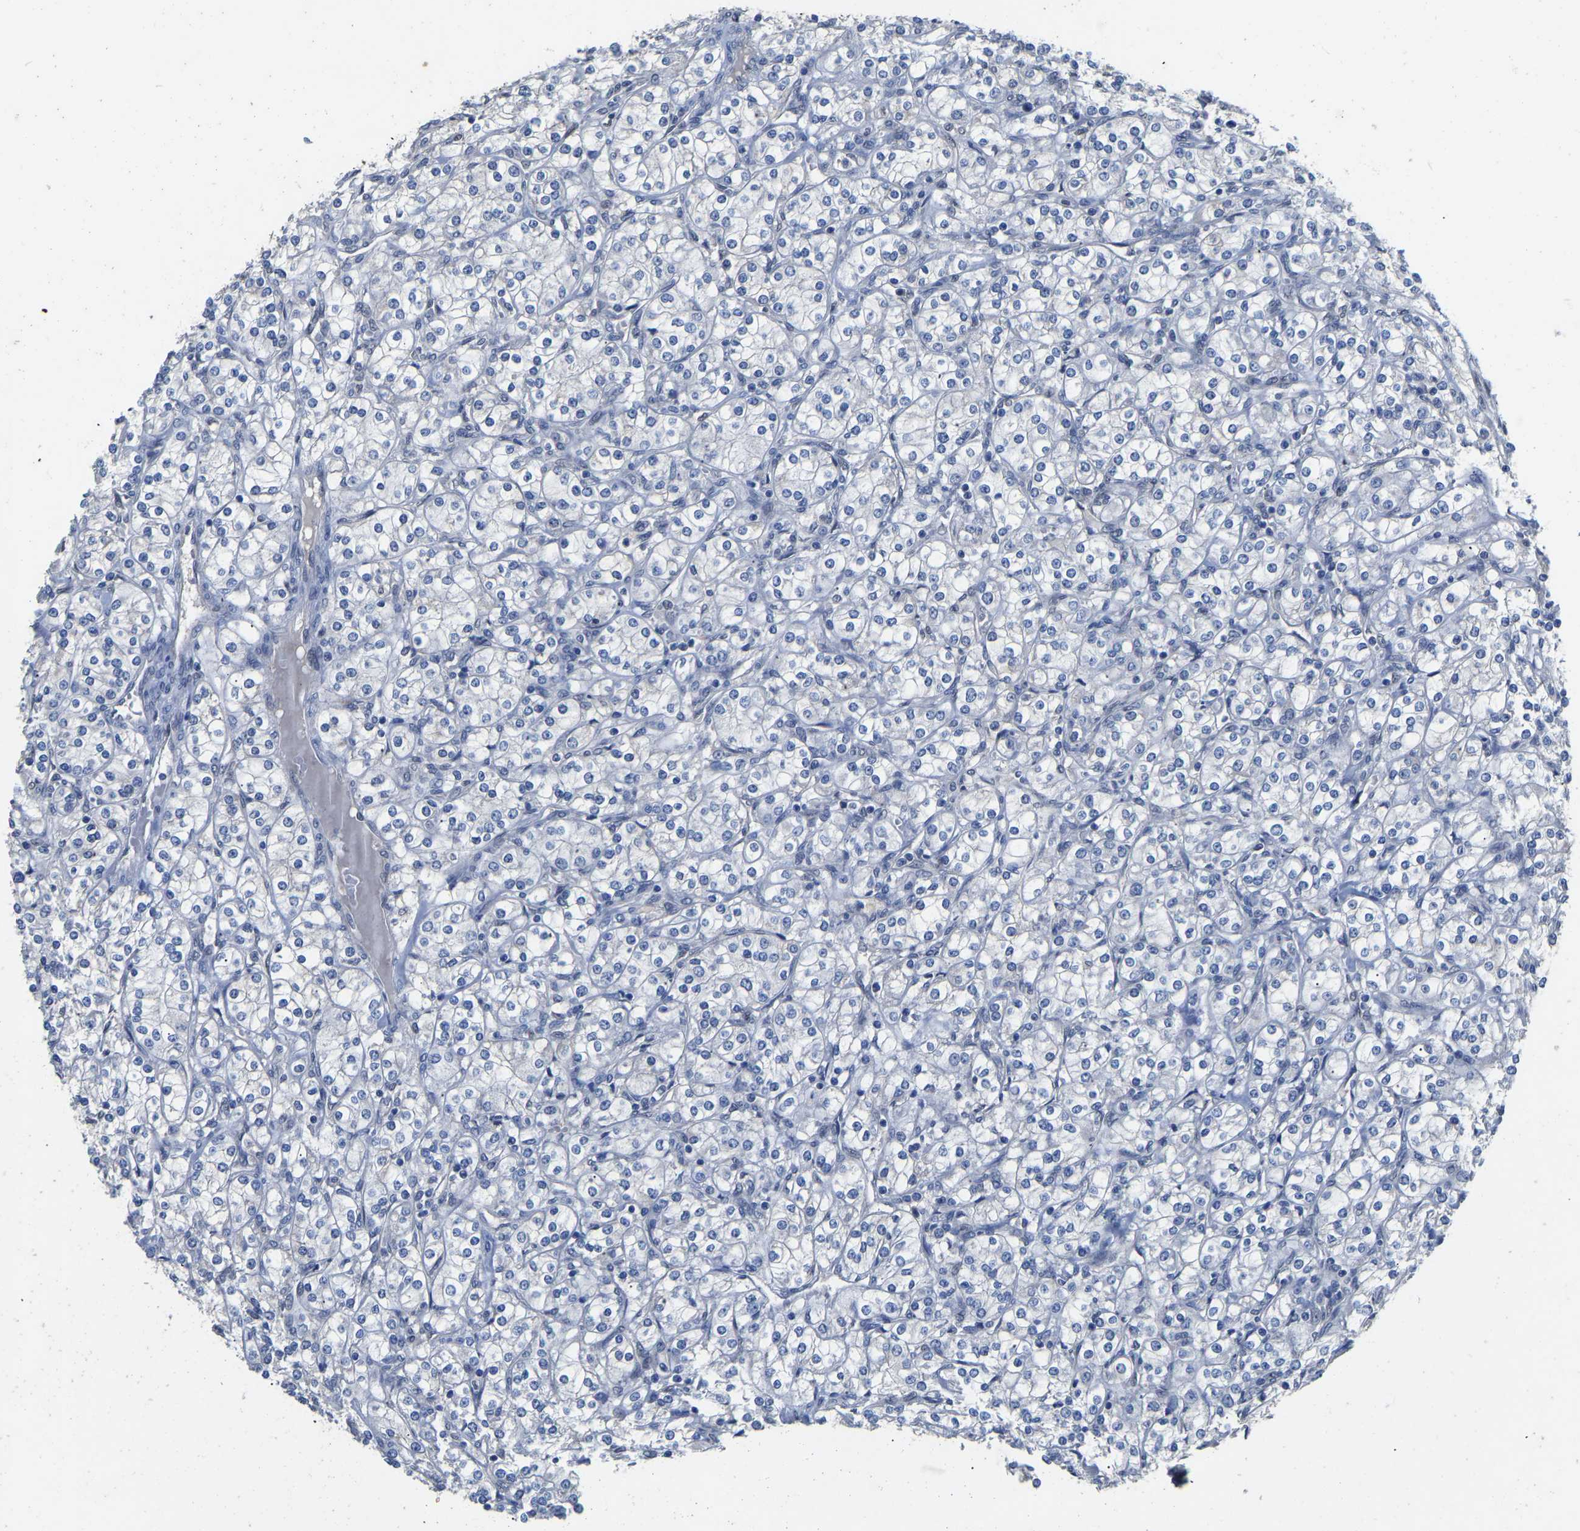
{"staining": {"intensity": "negative", "quantity": "none", "location": "none"}, "tissue": "renal cancer", "cell_type": "Tumor cells", "image_type": "cancer", "snomed": [{"axis": "morphology", "description": "Adenocarcinoma, NOS"}, {"axis": "topography", "description": "Kidney"}], "caption": "The histopathology image displays no significant positivity in tumor cells of adenocarcinoma (renal). (Immunohistochemistry, brightfield microscopy, high magnification).", "gene": "QKI", "patient": {"sex": "male", "age": 77}}